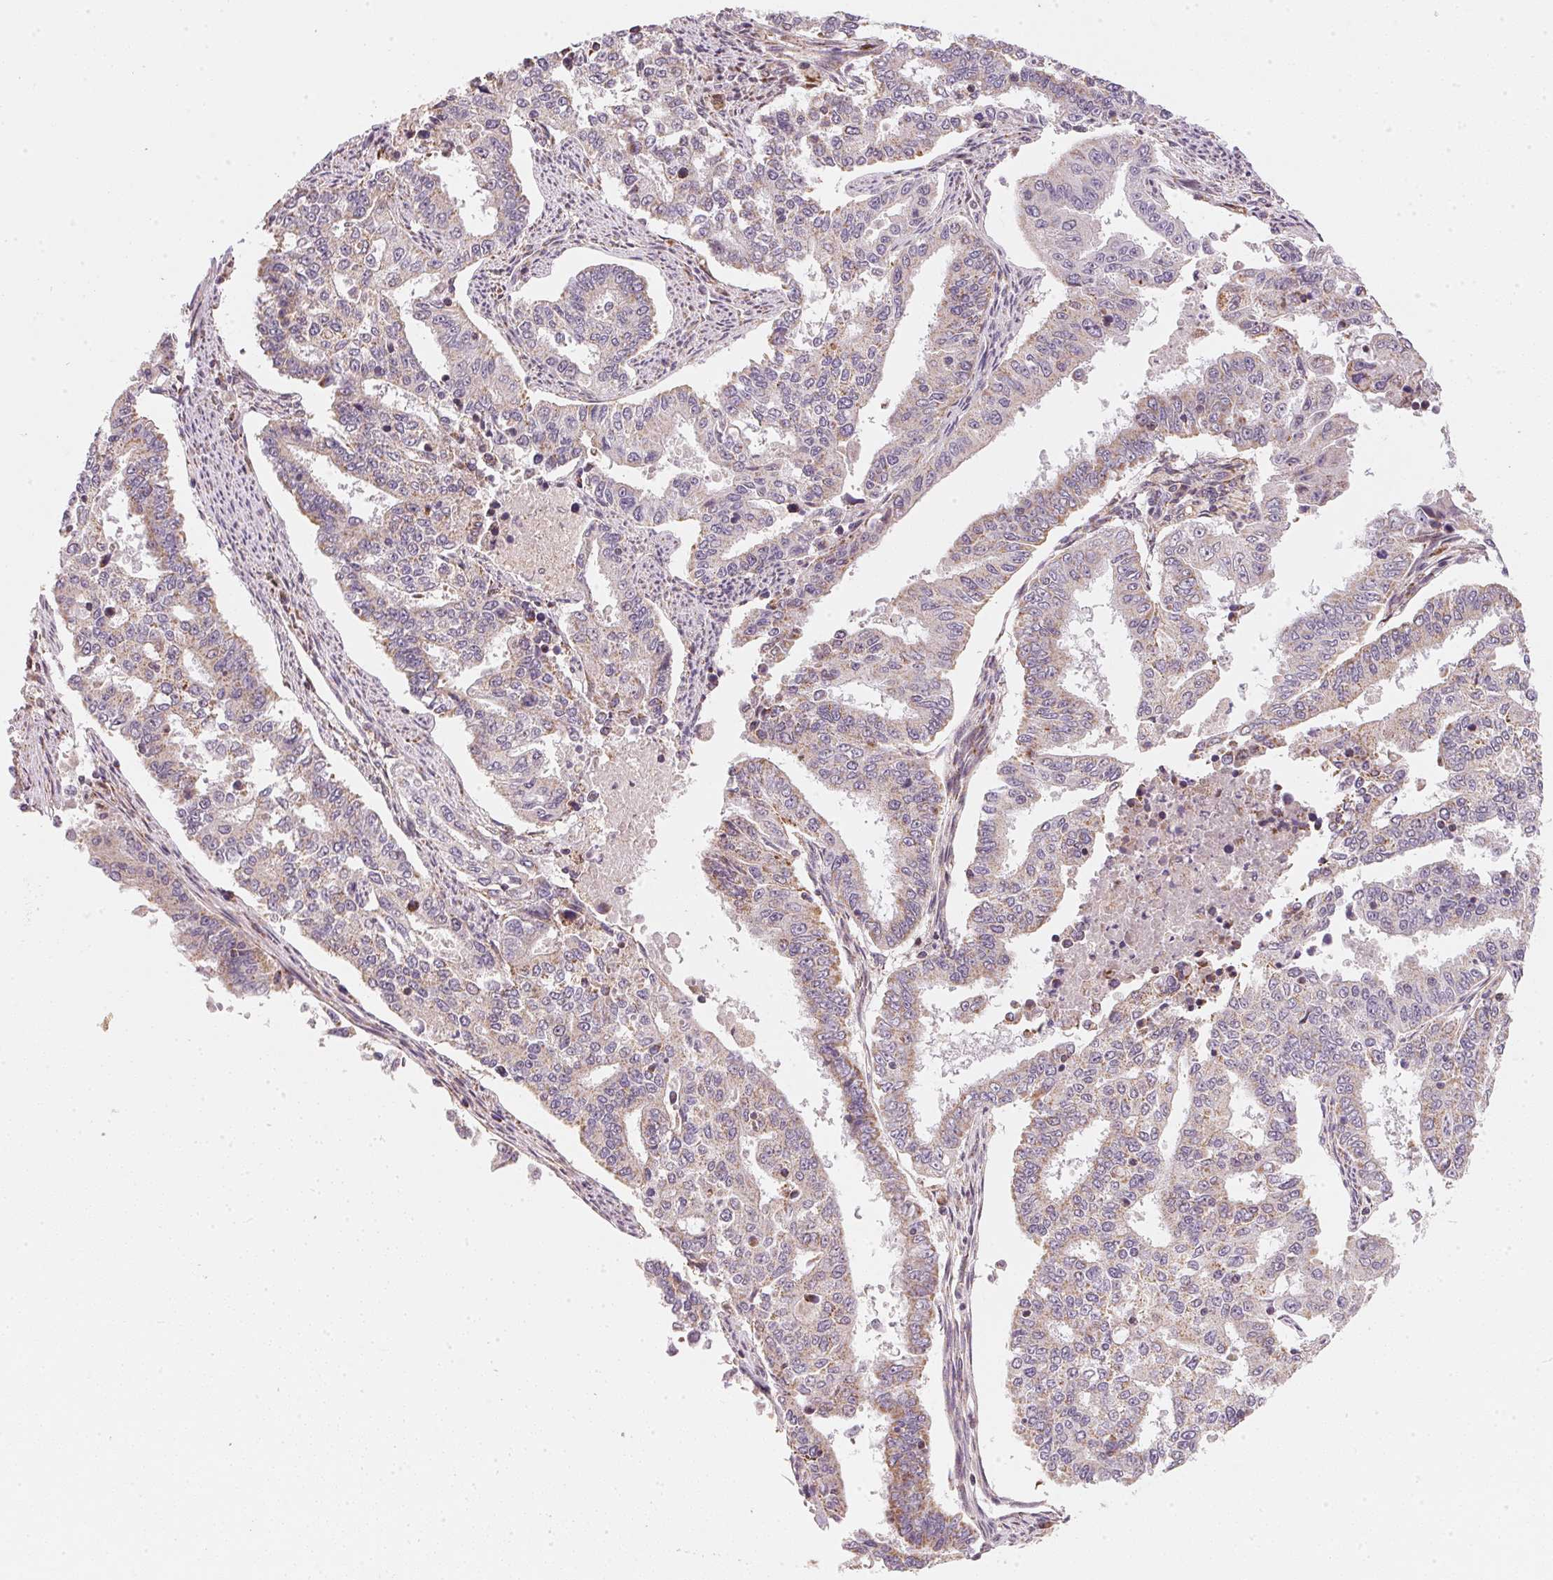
{"staining": {"intensity": "weak", "quantity": ">75%", "location": "cytoplasmic/membranous"}, "tissue": "endometrial cancer", "cell_type": "Tumor cells", "image_type": "cancer", "snomed": [{"axis": "morphology", "description": "Adenocarcinoma, NOS"}, {"axis": "topography", "description": "Uterus"}], "caption": "Immunohistochemical staining of endometrial adenocarcinoma demonstrates low levels of weak cytoplasmic/membranous protein staining in about >75% of tumor cells. The protein is stained brown, and the nuclei are stained in blue (DAB IHC with brightfield microscopy, high magnification).", "gene": "COQ7", "patient": {"sex": "female", "age": 59}}